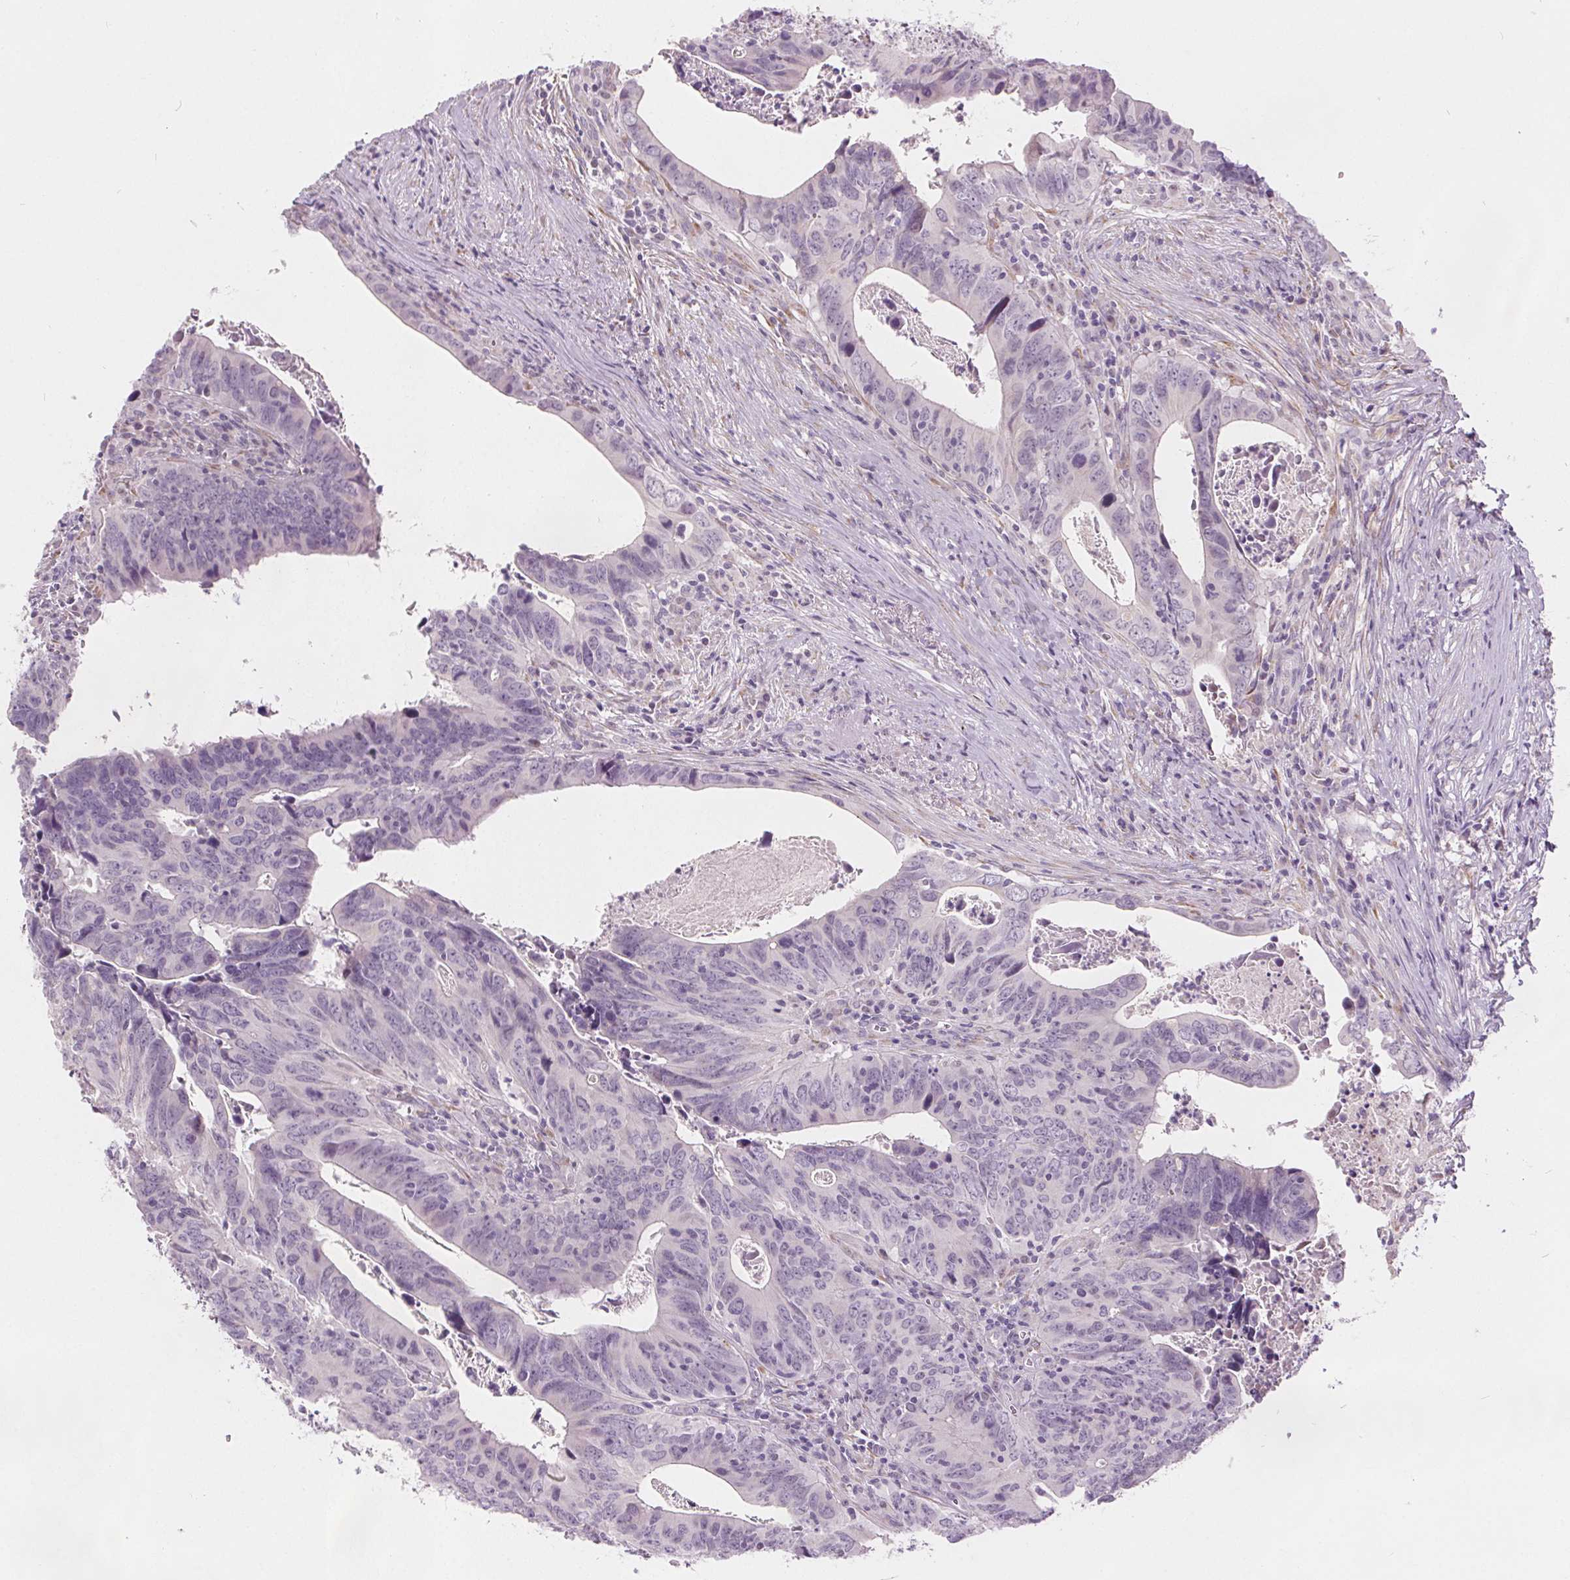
{"staining": {"intensity": "negative", "quantity": "none", "location": "none"}, "tissue": "colorectal cancer", "cell_type": "Tumor cells", "image_type": "cancer", "snomed": [{"axis": "morphology", "description": "Adenocarcinoma, NOS"}, {"axis": "topography", "description": "Colon"}], "caption": "The micrograph demonstrates no significant expression in tumor cells of adenocarcinoma (colorectal). Nuclei are stained in blue.", "gene": "ACOX2", "patient": {"sex": "female", "age": 82}}